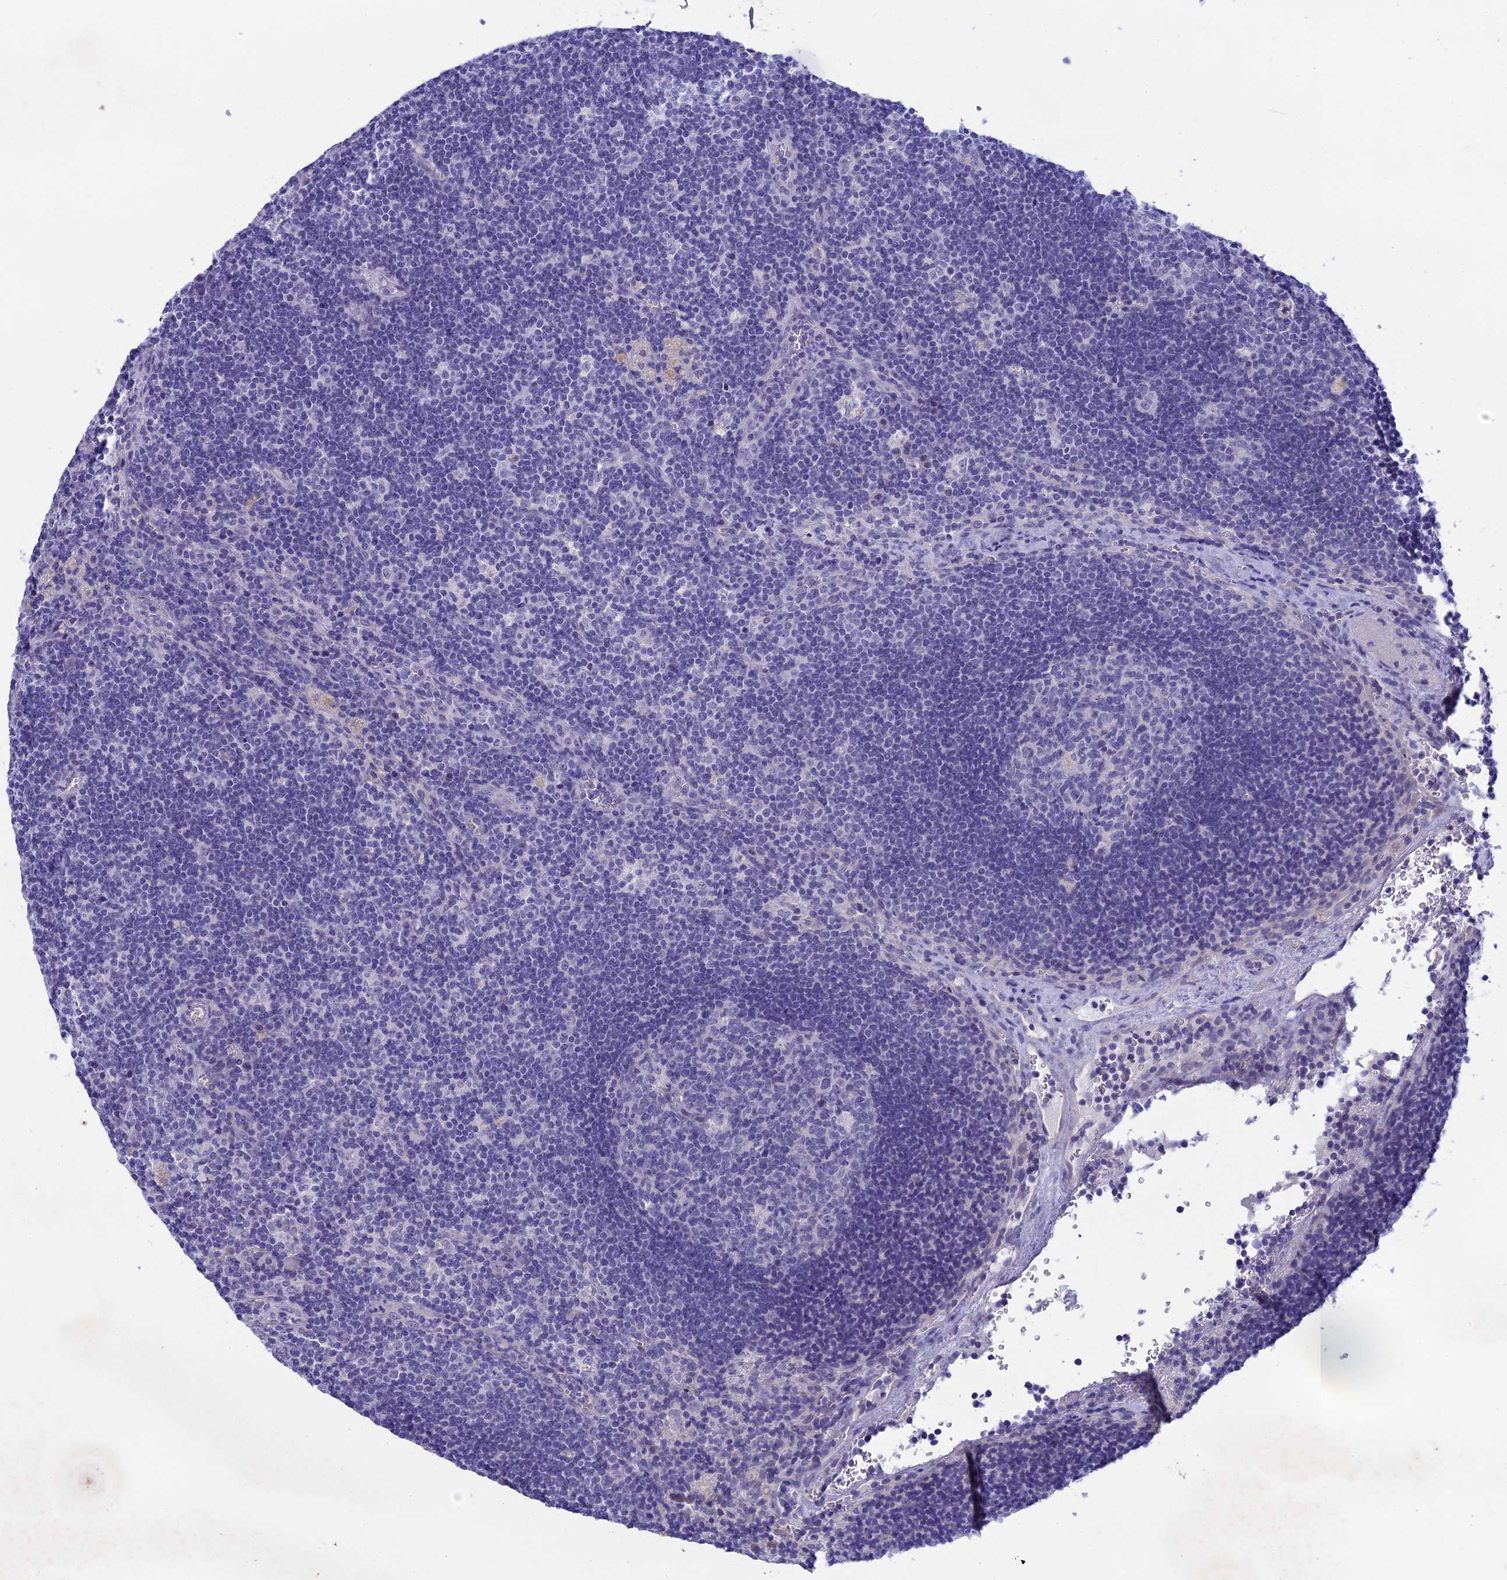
{"staining": {"intensity": "negative", "quantity": "none", "location": "none"}, "tissue": "lymph node", "cell_type": "Germinal center cells", "image_type": "normal", "snomed": [{"axis": "morphology", "description": "Normal tissue, NOS"}, {"axis": "topography", "description": "Lymph node"}], "caption": "The histopathology image shows no significant expression in germinal center cells of lymph node. The staining is performed using DAB (3,3'-diaminobenzidine) brown chromogen with nuclei counter-stained in using hematoxylin.", "gene": "BTBD19", "patient": {"sex": "male", "age": 58}}